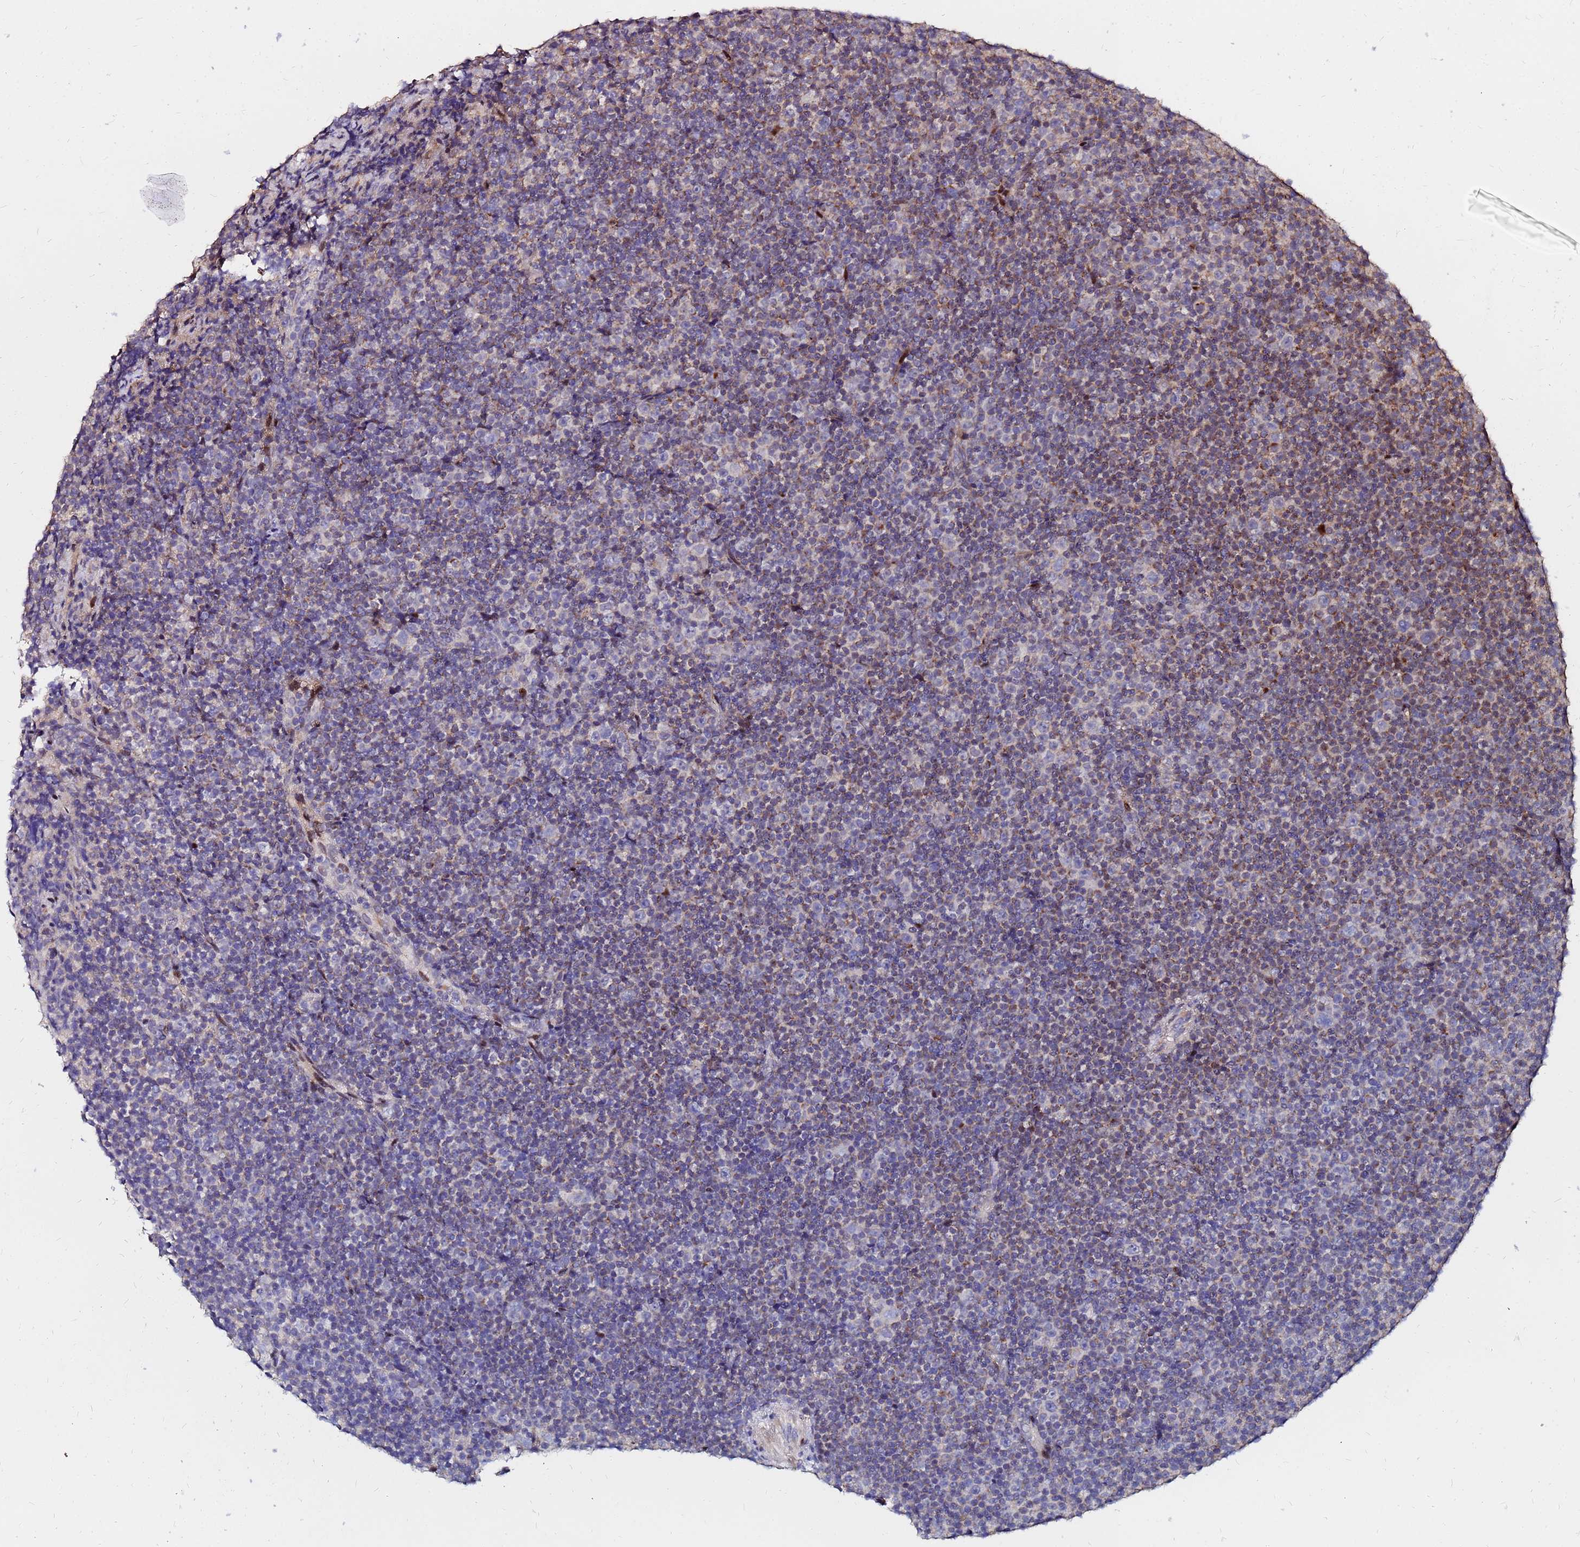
{"staining": {"intensity": "moderate", "quantity": "<25%", "location": "cytoplasmic/membranous"}, "tissue": "lymphoma", "cell_type": "Tumor cells", "image_type": "cancer", "snomed": [{"axis": "morphology", "description": "Malignant lymphoma, non-Hodgkin's type, Low grade"}, {"axis": "topography", "description": "Lymph node"}], "caption": "Lymphoma was stained to show a protein in brown. There is low levels of moderate cytoplasmic/membranous staining in approximately <25% of tumor cells. (brown staining indicates protein expression, while blue staining denotes nuclei).", "gene": "ARHGEF5", "patient": {"sex": "female", "age": 67}}